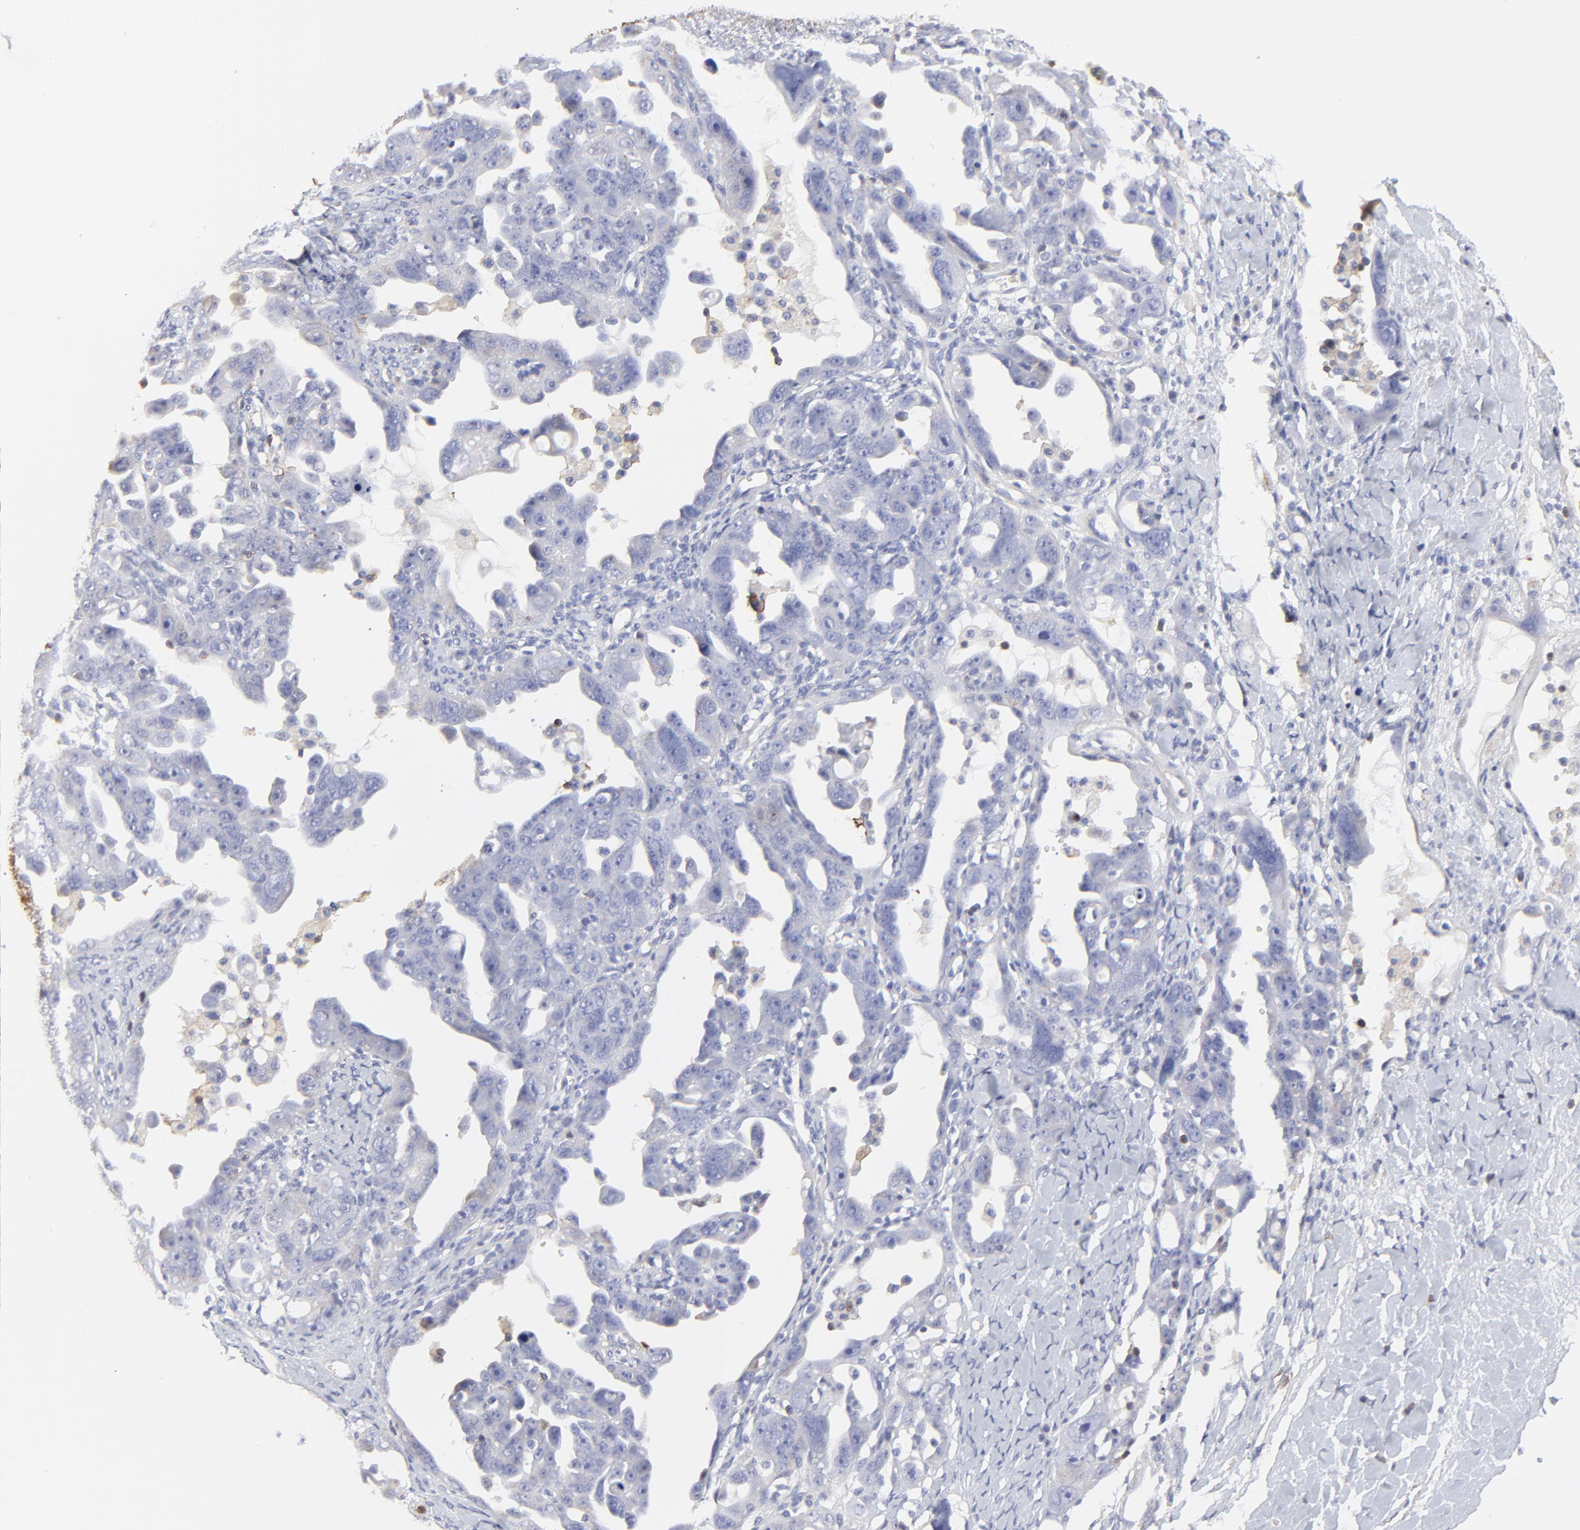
{"staining": {"intensity": "negative", "quantity": "none", "location": "none"}, "tissue": "ovarian cancer", "cell_type": "Tumor cells", "image_type": "cancer", "snomed": [{"axis": "morphology", "description": "Cystadenocarcinoma, serous, NOS"}, {"axis": "topography", "description": "Ovary"}], "caption": "Tumor cells show no significant positivity in ovarian cancer (serous cystadenocarcinoma).", "gene": "ANXA6", "patient": {"sex": "female", "age": 66}}